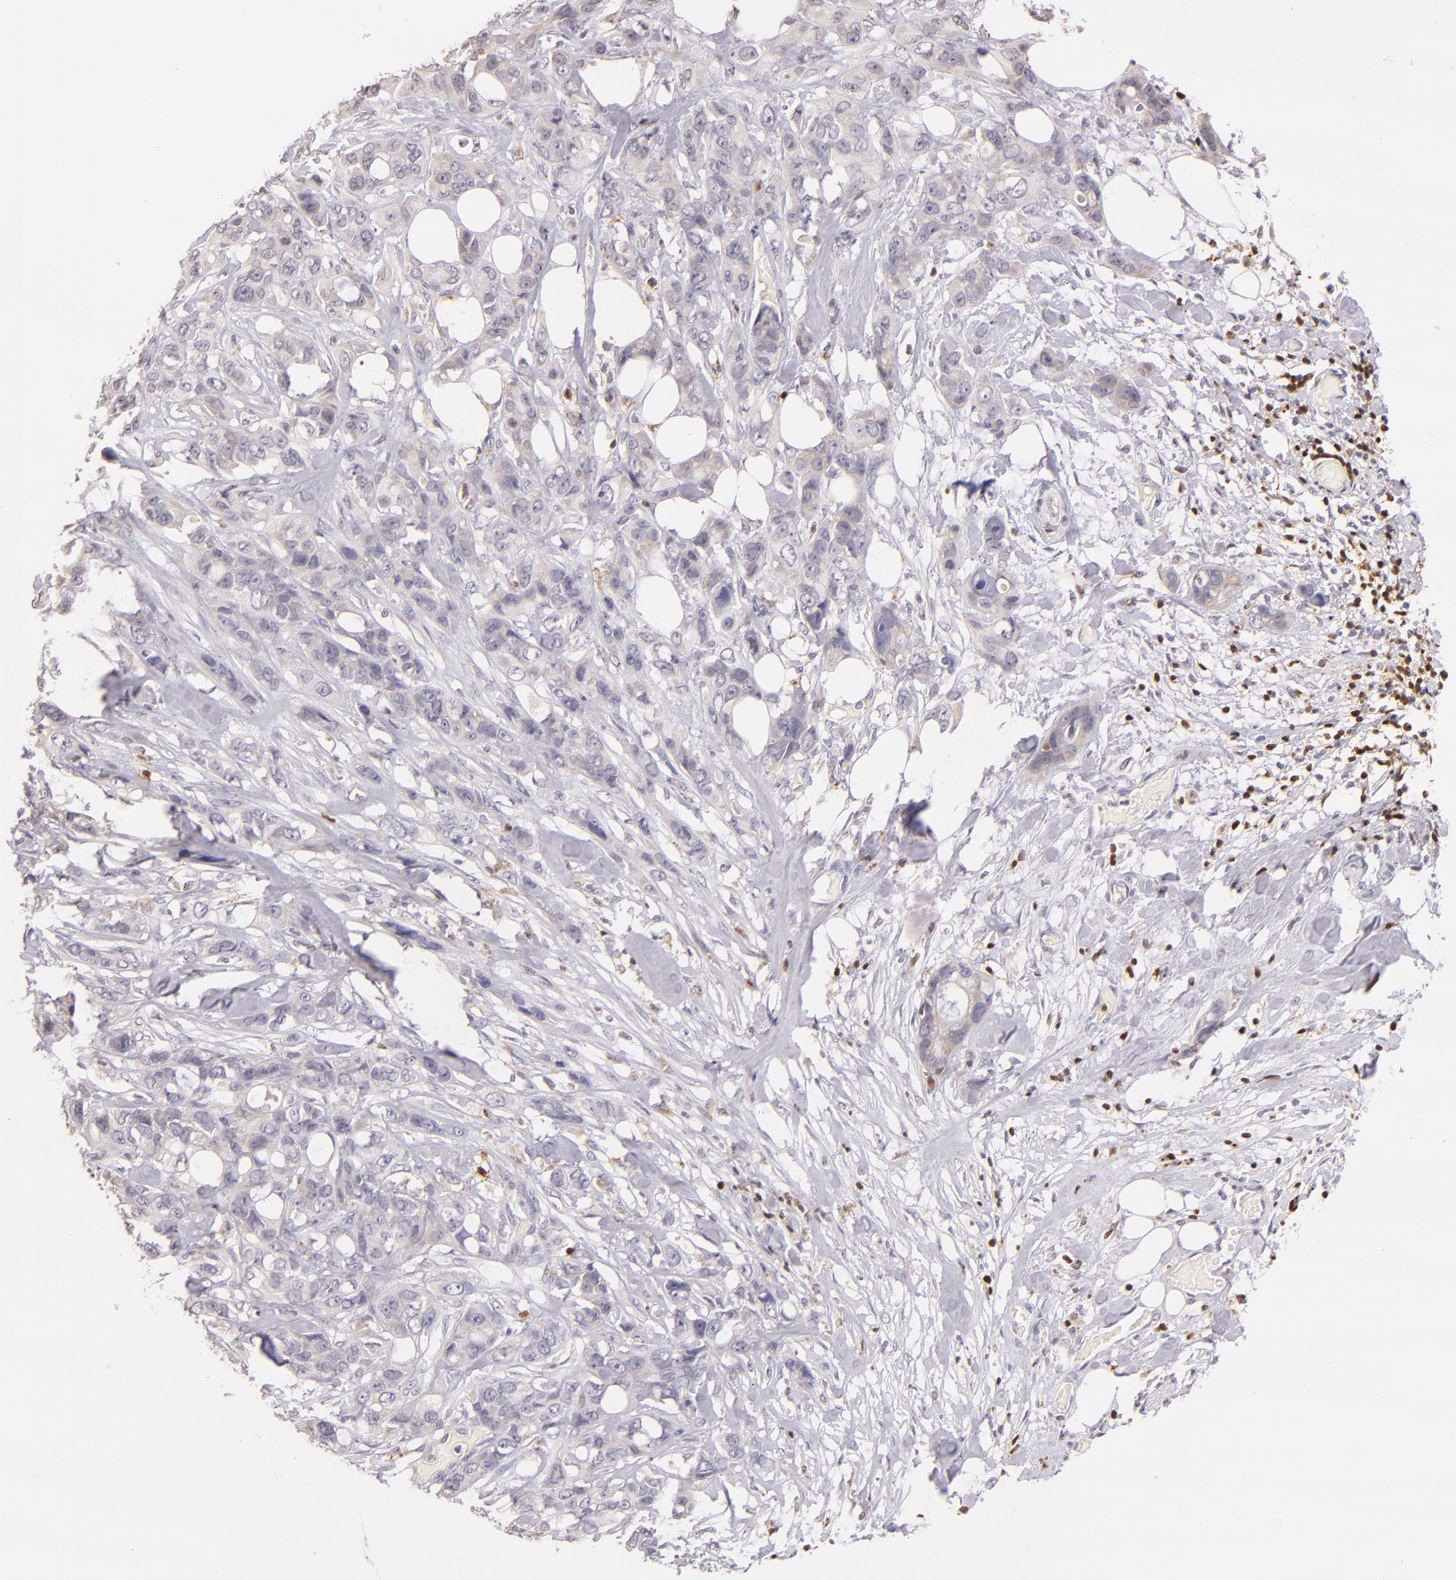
{"staining": {"intensity": "negative", "quantity": "none", "location": "none"}, "tissue": "stomach cancer", "cell_type": "Tumor cells", "image_type": "cancer", "snomed": [{"axis": "morphology", "description": "Adenocarcinoma, NOS"}, {"axis": "topography", "description": "Stomach, upper"}], "caption": "Tumor cells show no significant positivity in stomach adenocarcinoma.", "gene": "ZAP70", "patient": {"sex": "male", "age": 47}}